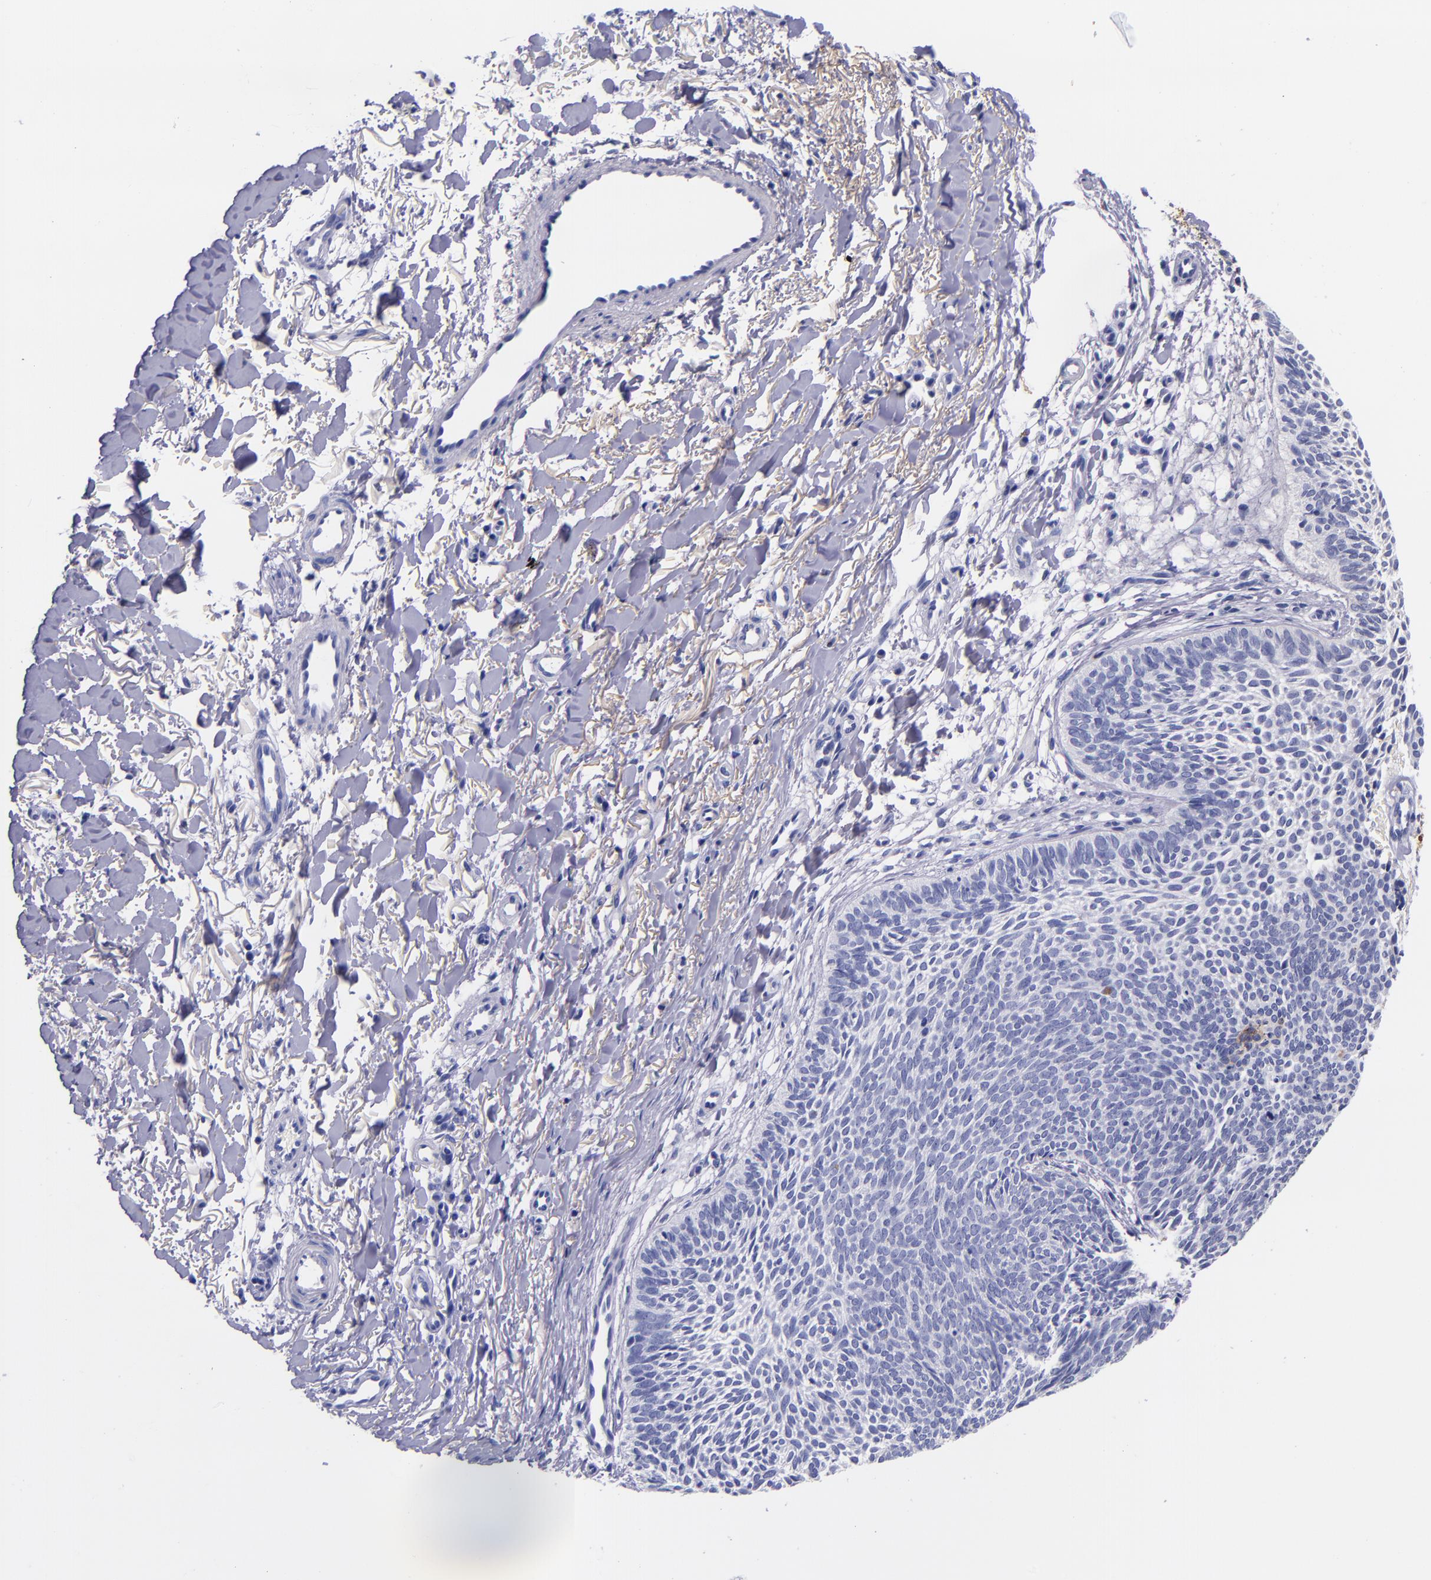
{"staining": {"intensity": "negative", "quantity": "none", "location": "none"}, "tissue": "skin cancer", "cell_type": "Tumor cells", "image_type": "cancer", "snomed": [{"axis": "morphology", "description": "Basal cell carcinoma"}, {"axis": "topography", "description": "Skin"}], "caption": "Micrograph shows no significant protein positivity in tumor cells of skin cancer.", "gene": "IVL", "patient": {"sex": "male", "age": 84}}